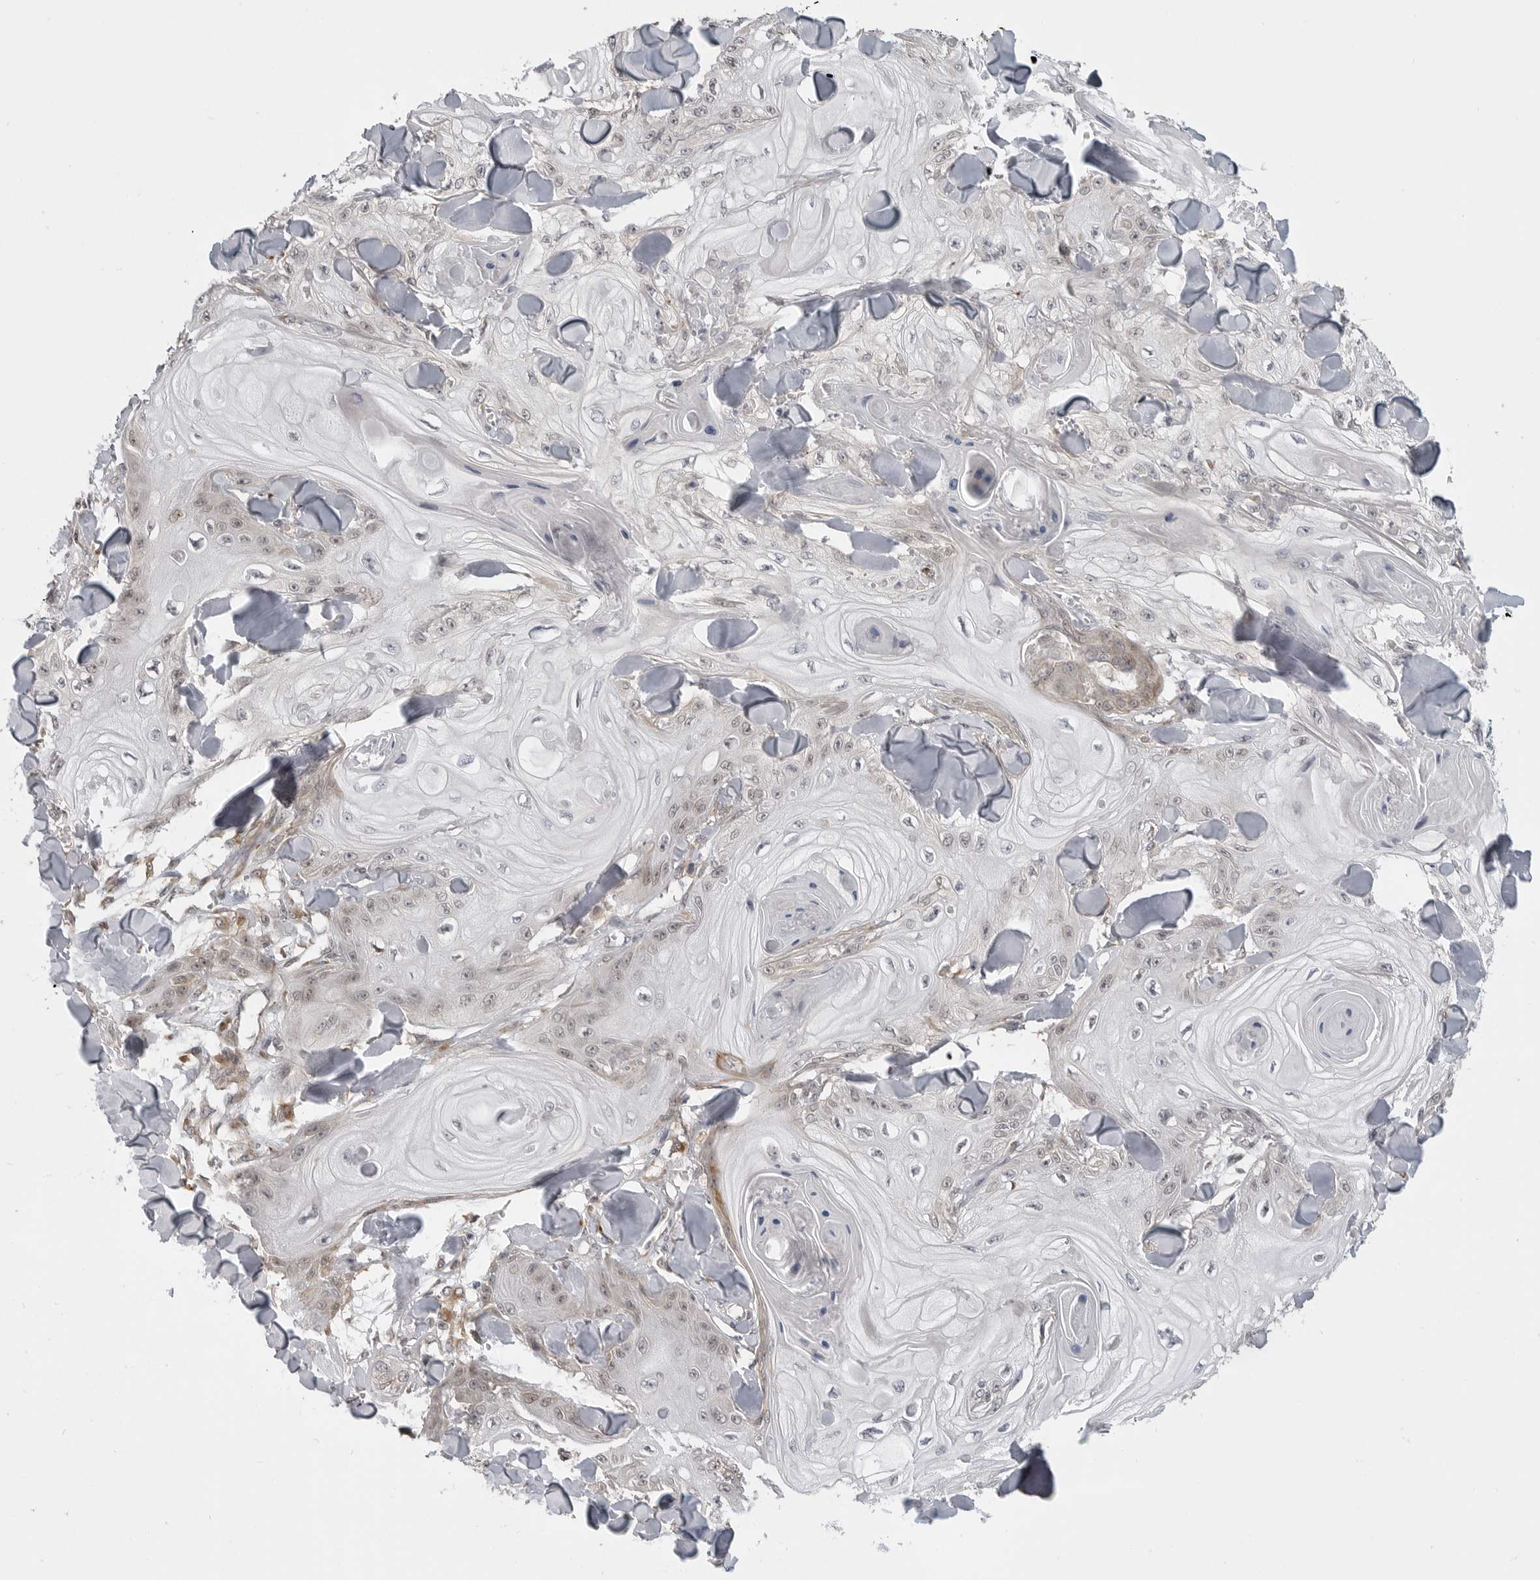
{"staining": {"intensity": "weak", "quantity": "<25%", "location": "nuclear"}, "tissue": "skin cancer", "cell_type": "Tumor cells", "image_type": "cancer", "snomed": [{"axis": "morphology", "description": "Squamous cell carcinoma, NOS"}, {"axis": "topography", "description": "Skin"}], "caption": "Tumor cells are negative for protein expression in human skin squamous cell carcinoma.", "gene": "CEP295NL", "patient": {"sex": "male", "age": 74}}